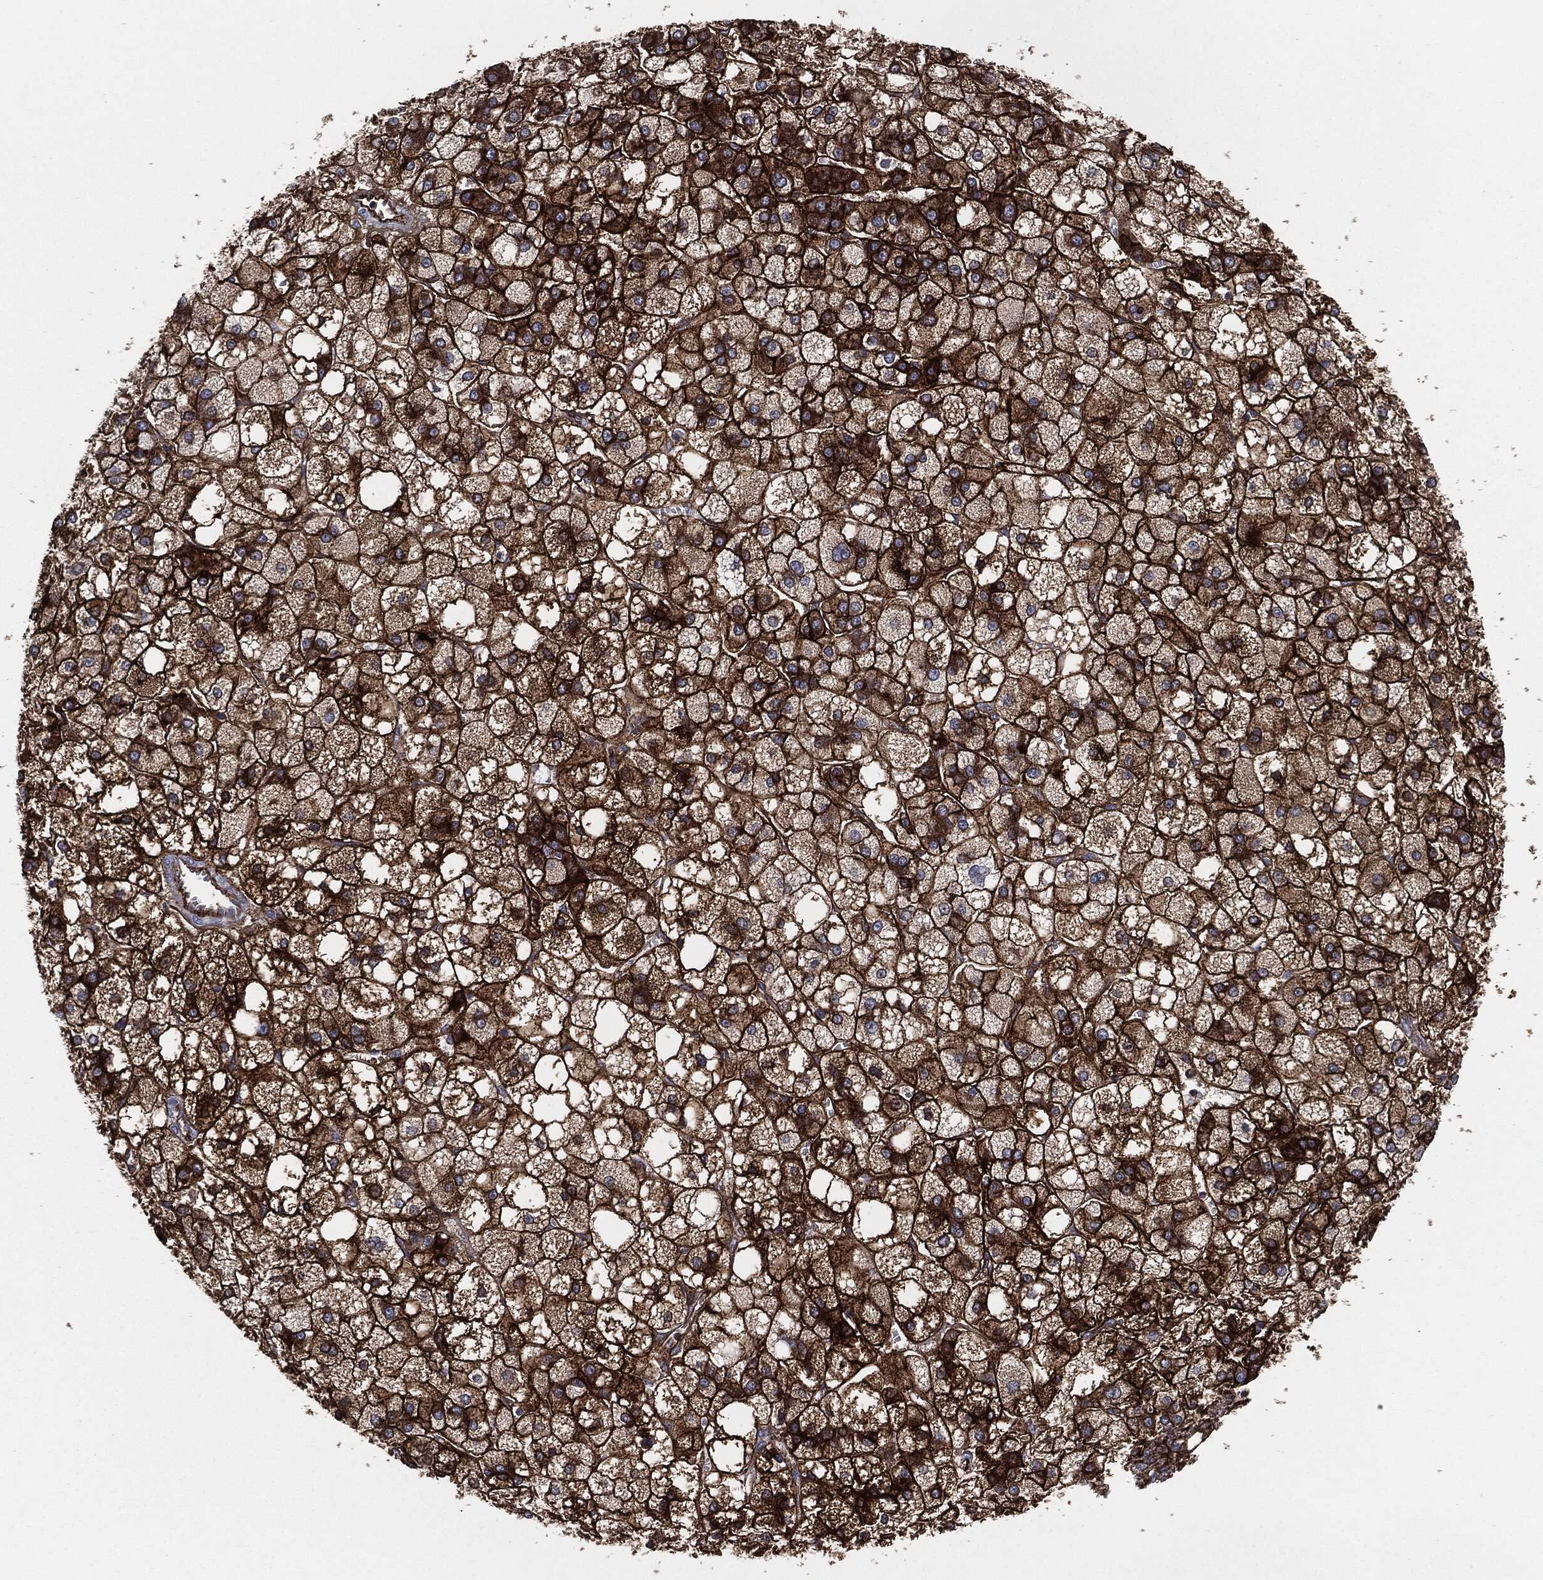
{"staining": {"intensity": "strong", "quantity": ">75%", "location": "cytoplasmic/membranous"}, "tissue": "liver cancer", "cell_type": "Tumor cells", "image_type": "cancer", "snomed": [{"axis": "morphology", "description": "Carcinoma, Hepatocellular, NOS"}, {"axis": "topography", "description": "Liver"}], "caption": "Approximately >75% of tumor cells in human liver cancer (hepatocellular carcinoma) demonstrate strong cytoplasmic/membranous protein expression as visualized by brown immunohistochemical staining.", "gene": "APOB", "patient": {"sex": "male", "age": 73}}